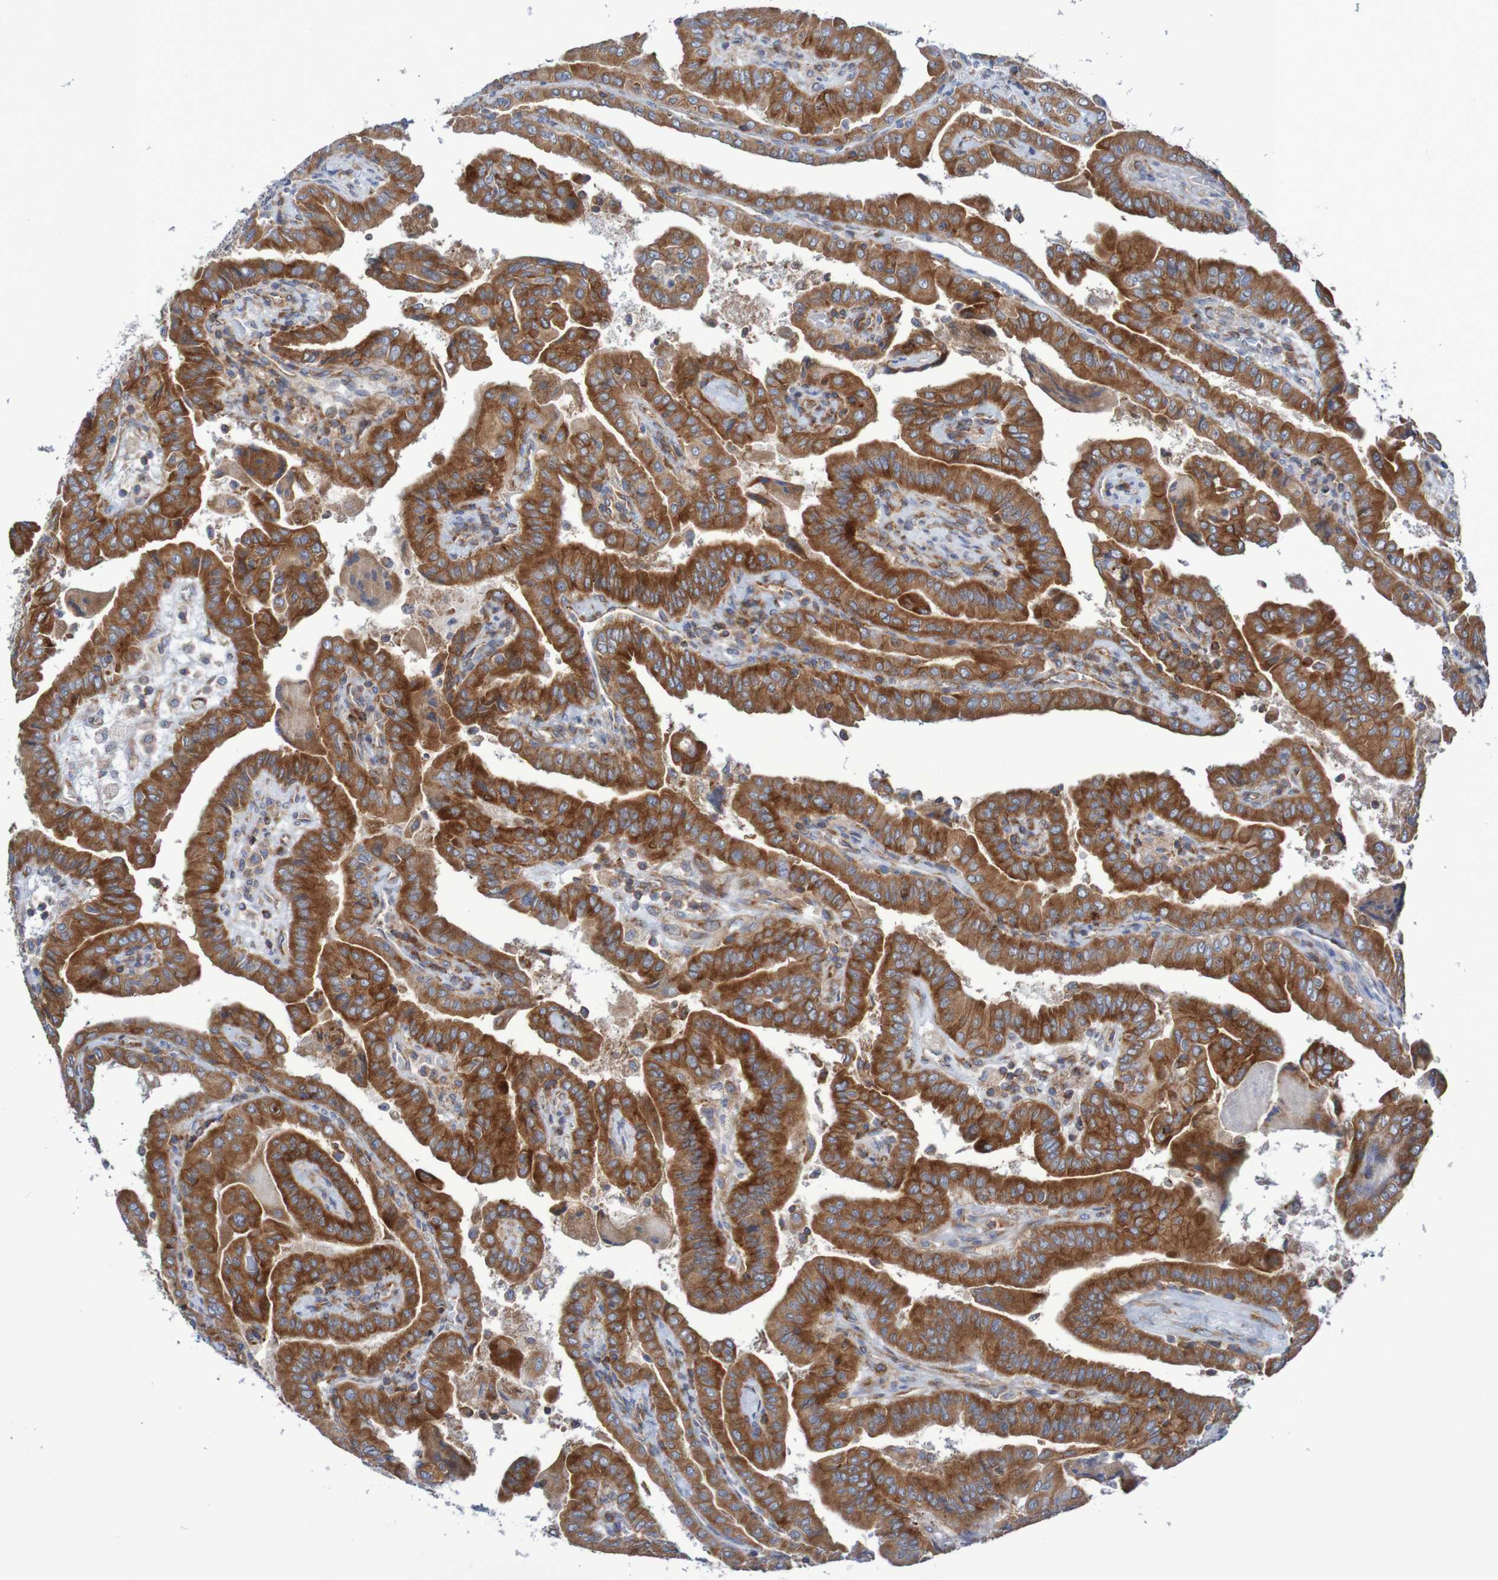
{"staining": {"intensity": "moderate", "quantity": ">75%", "location": "cytoplasmic/membranous"}, "tissue": "thyroid cancer", "cell_type": "Tumor cells", "image_type": "cancer", "snomed": [{"axis": "morphology", "description": "Papillary adenocarcinoma, NOS"}, {"axis": "topography", "description": "Thyroid gland"}], "caption": "Immunohistochemistry of thyroid cancer (papillary adenocarcinoma) exhibits medium levels of moderate cytoplasmic/membranous positivity in approximately >75% of tumor cells. (DAB IHC with brightfield microscopy, high magnification).", "gene": "FXR2", "patient": {"sex": "male", "age": 33}}